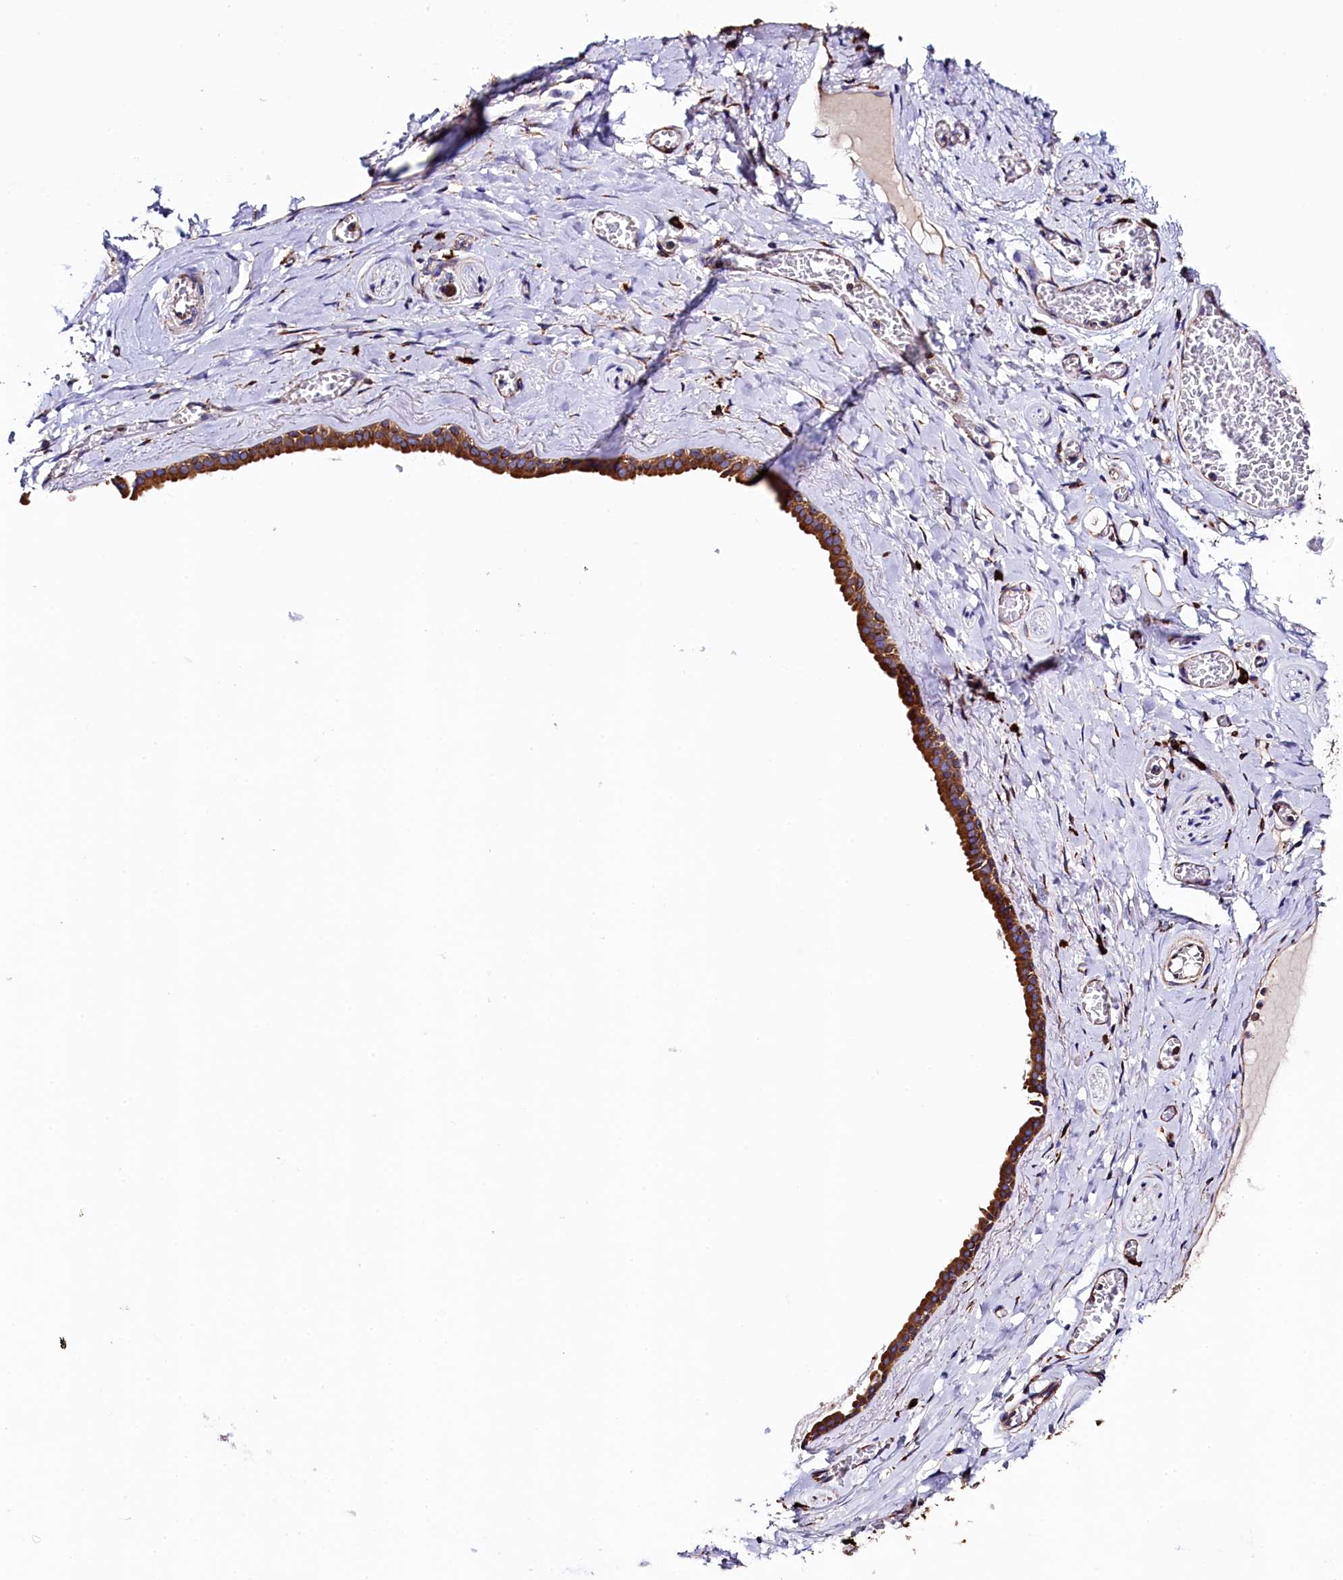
{"staining": {"intensity": "negative", "quantity": "none", "location": "none"}, "tissue": "adipose tissue", "cell_type": "Adipocytes", "image_type": "normal", "snomed": [{"axis": "morphology", "description": "Normal tissue, NOS"}, {"axis": "topography", "description": "Salivary gland"}, {"axis": "topography", "description": "Peripheral nerve tissue"}], "caption": "Human adipose tissue stained for a protein using immunohistochemistry (IHC) reveals no positivity in adipocytes.", "gene": "CAPS2", "patient": {"sex": "male", "age": 62}}